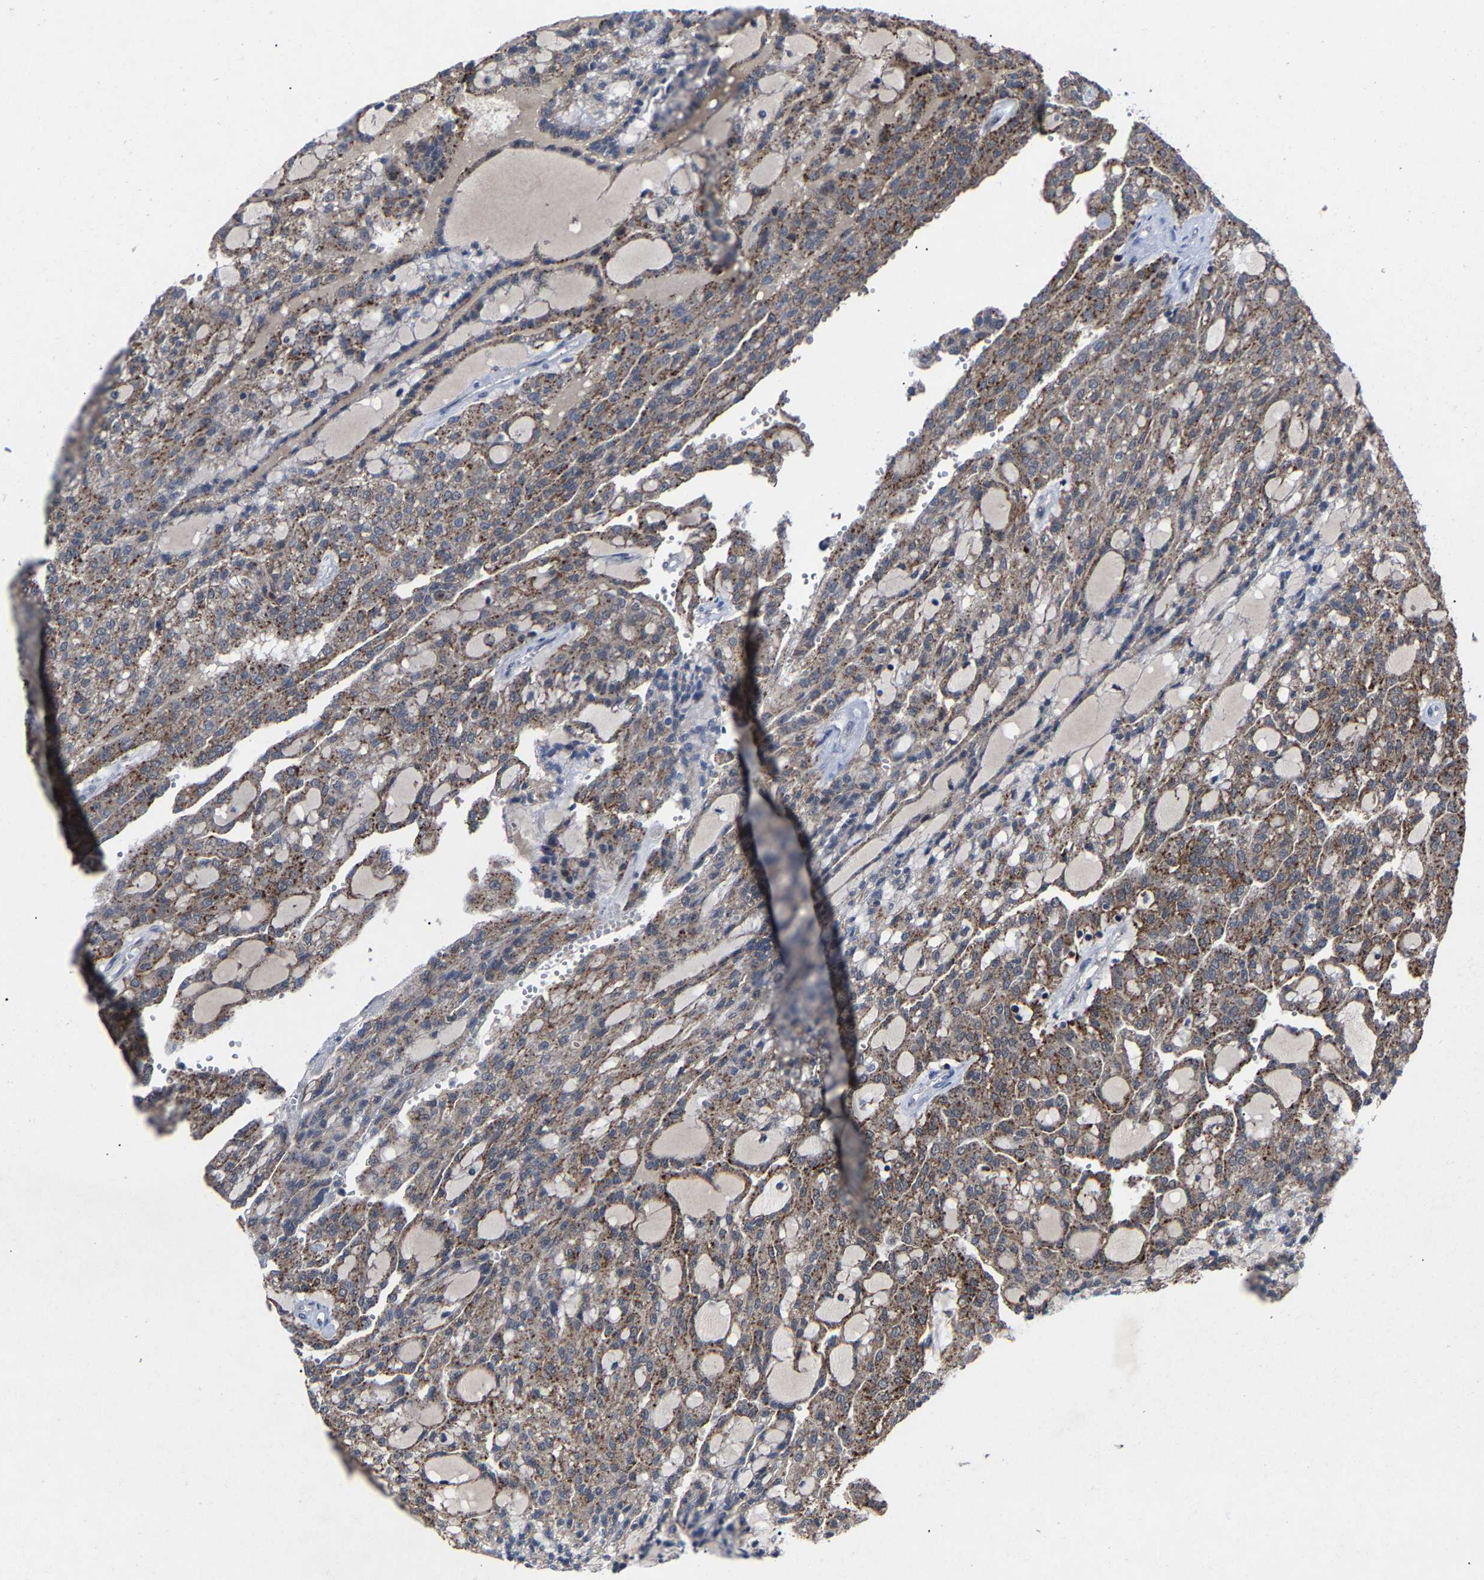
{"staining": {"intensity": "moderate", "quantity": ">75%", "location": "cytoplasmic/membranous"}, "tissue": "renal cancer", "cell_type": "Tumor cells", "image_type": "cancer", "snomed": [{"axis": "morphology", "description": "Adenocarcinoma, NOS"}, {"axis": "topography", "description": "Kidney"}], "caption": "Human adenocarcinoma (renal) stained for a protein (brown) displays moderate cytoplasmic/membranous positive positivity in approximately >75% of tumor cells.", "gene": "LSM8", "patient": {"sex": "male", "age": 63}}